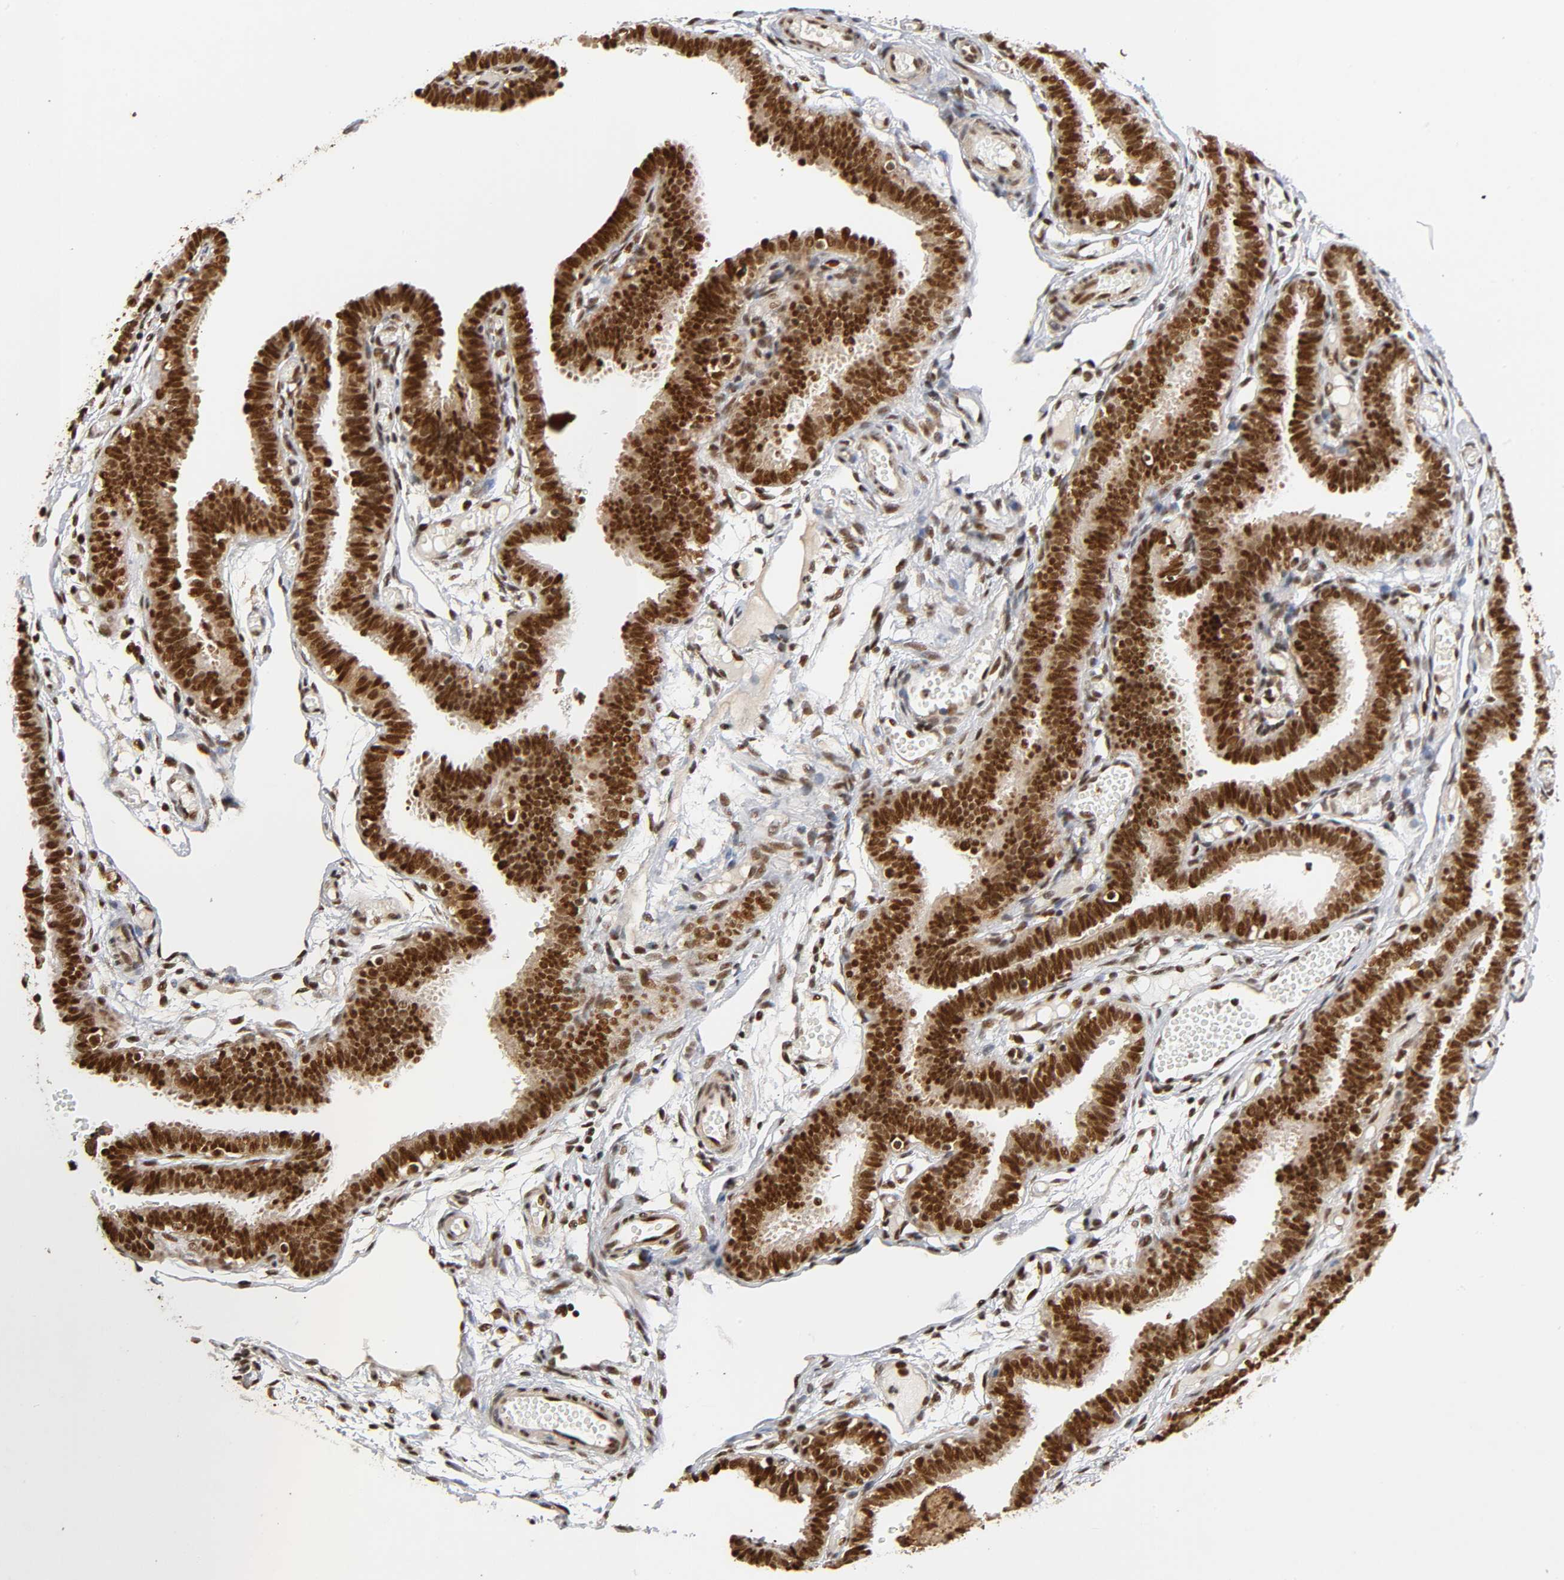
{"staining": {"intensity": "strong", "quantity": ">75%", "location": "cytoplasmic/membranous,nuclear"}, "tissue": "fallopian tube", "cell_type": "Glandular cells", "image_type": "normal", "snomed": [{"axis": "morphology", "description": "Normal tissue, NOS"}, {"axis": "topography", "description": "Fallopian tube"}], "caption": "Benign fallopian tube was stained to show a protein in brown. There is high levels of strong cytoplasmic/membranous,nuclear expression in about >75% of glandular cells. The protein of interest is stained brown, and the nuclei are stained in blue (DAB IHC with brightfield microscopy, high magnification).", "gene": "RNF122", "patient": {"sex": "female", "age": 29}}